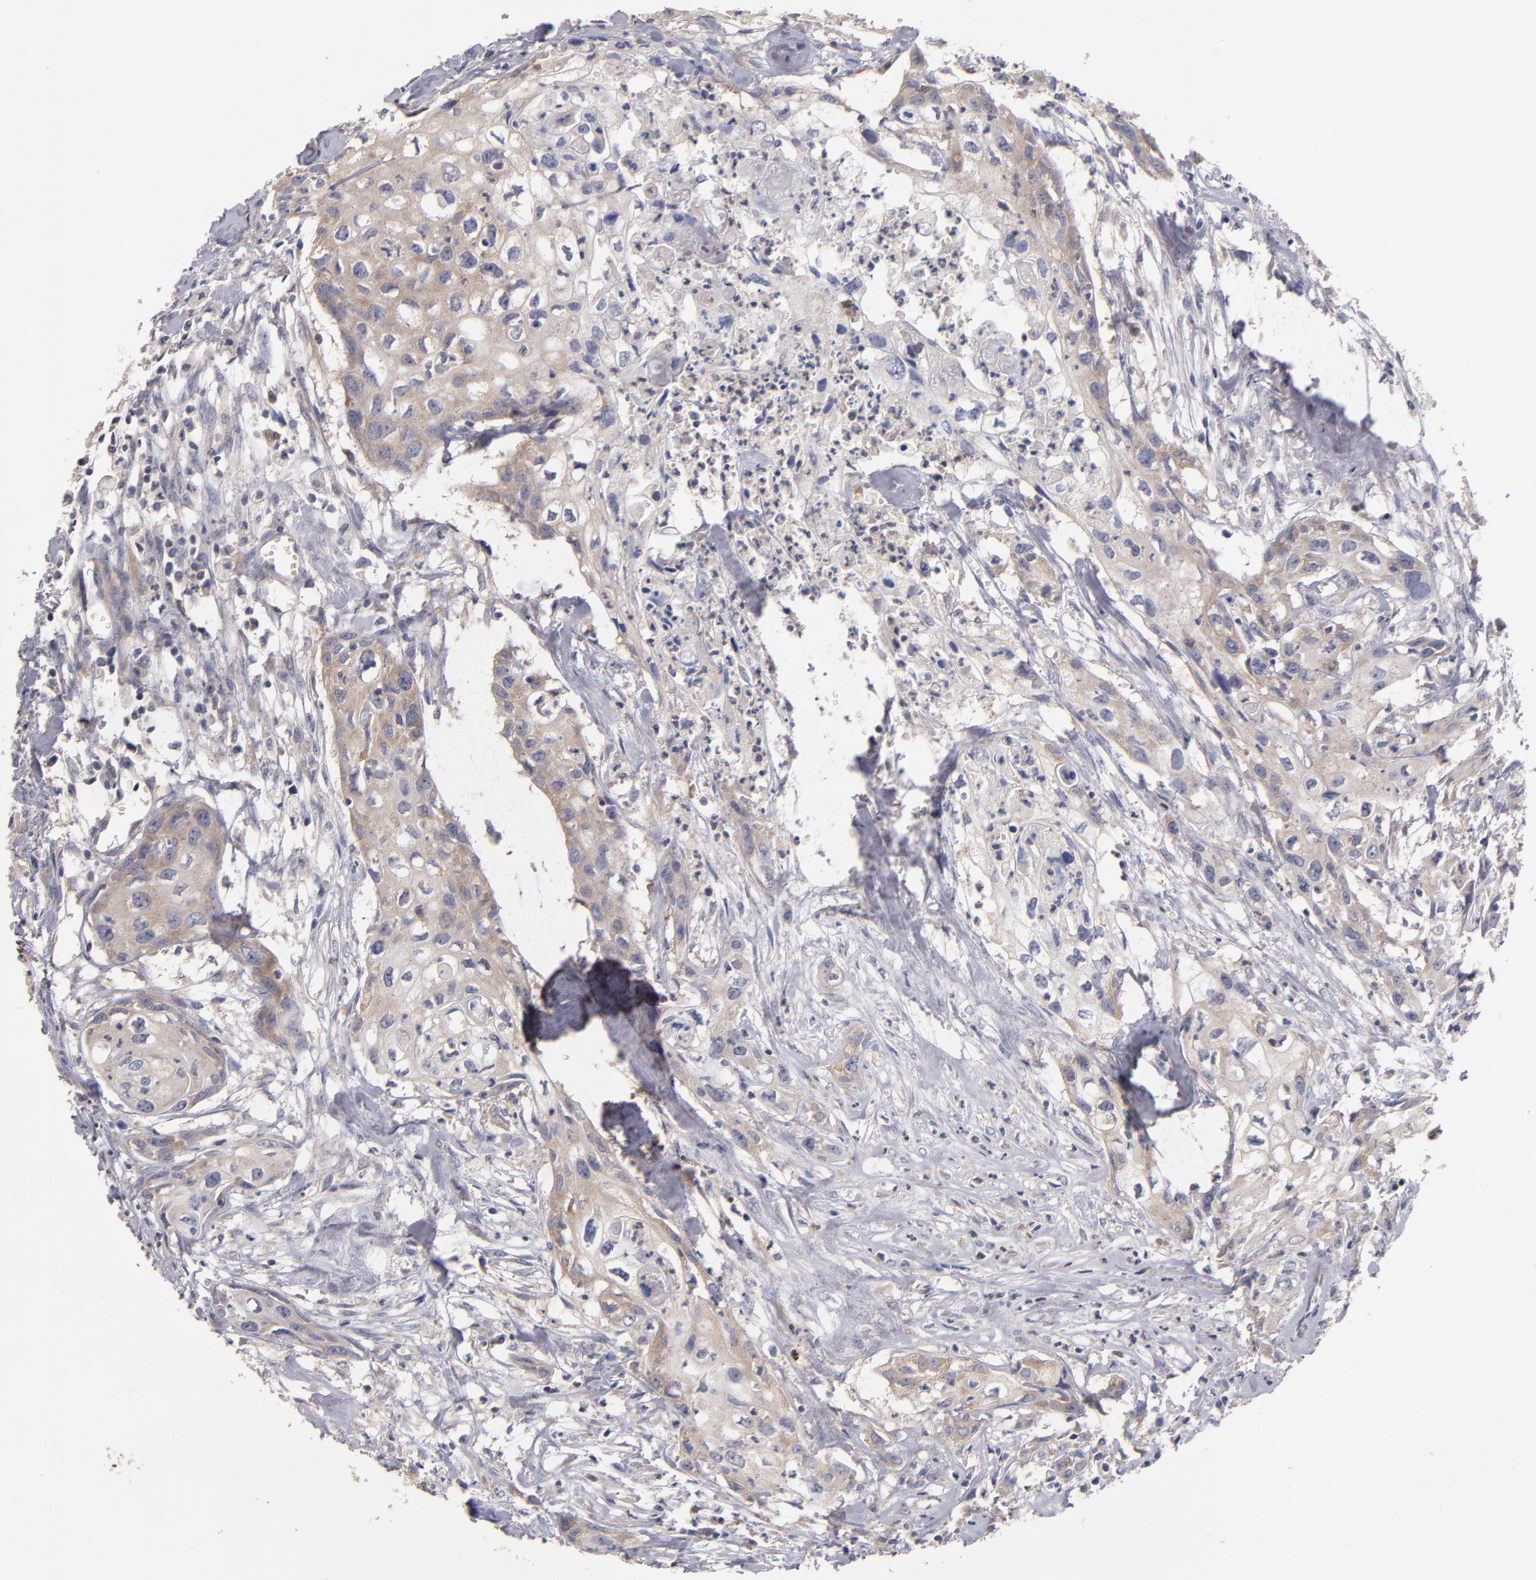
{"staining": {"intensity": "weak", "quantity": ">75%", "location": "cytoplasmic/membranous"}, "tissue": "urothelial cancer", "cell_type": "Tumor cells", "image_type": "cancer", "snomed": [{"axis": "morphology", "description": "Urothelial carcinoma, High grade"}, {"axis": "topography", "description": "Urinary bladder"}], "caption": "Protein expression analysis of urothelial cancer demonstrates weak cytoplasmic/membranous staining in about >75% of tumor cells.", "gene": "DACT1", "patient": {"sex": "male", "age": 54}}